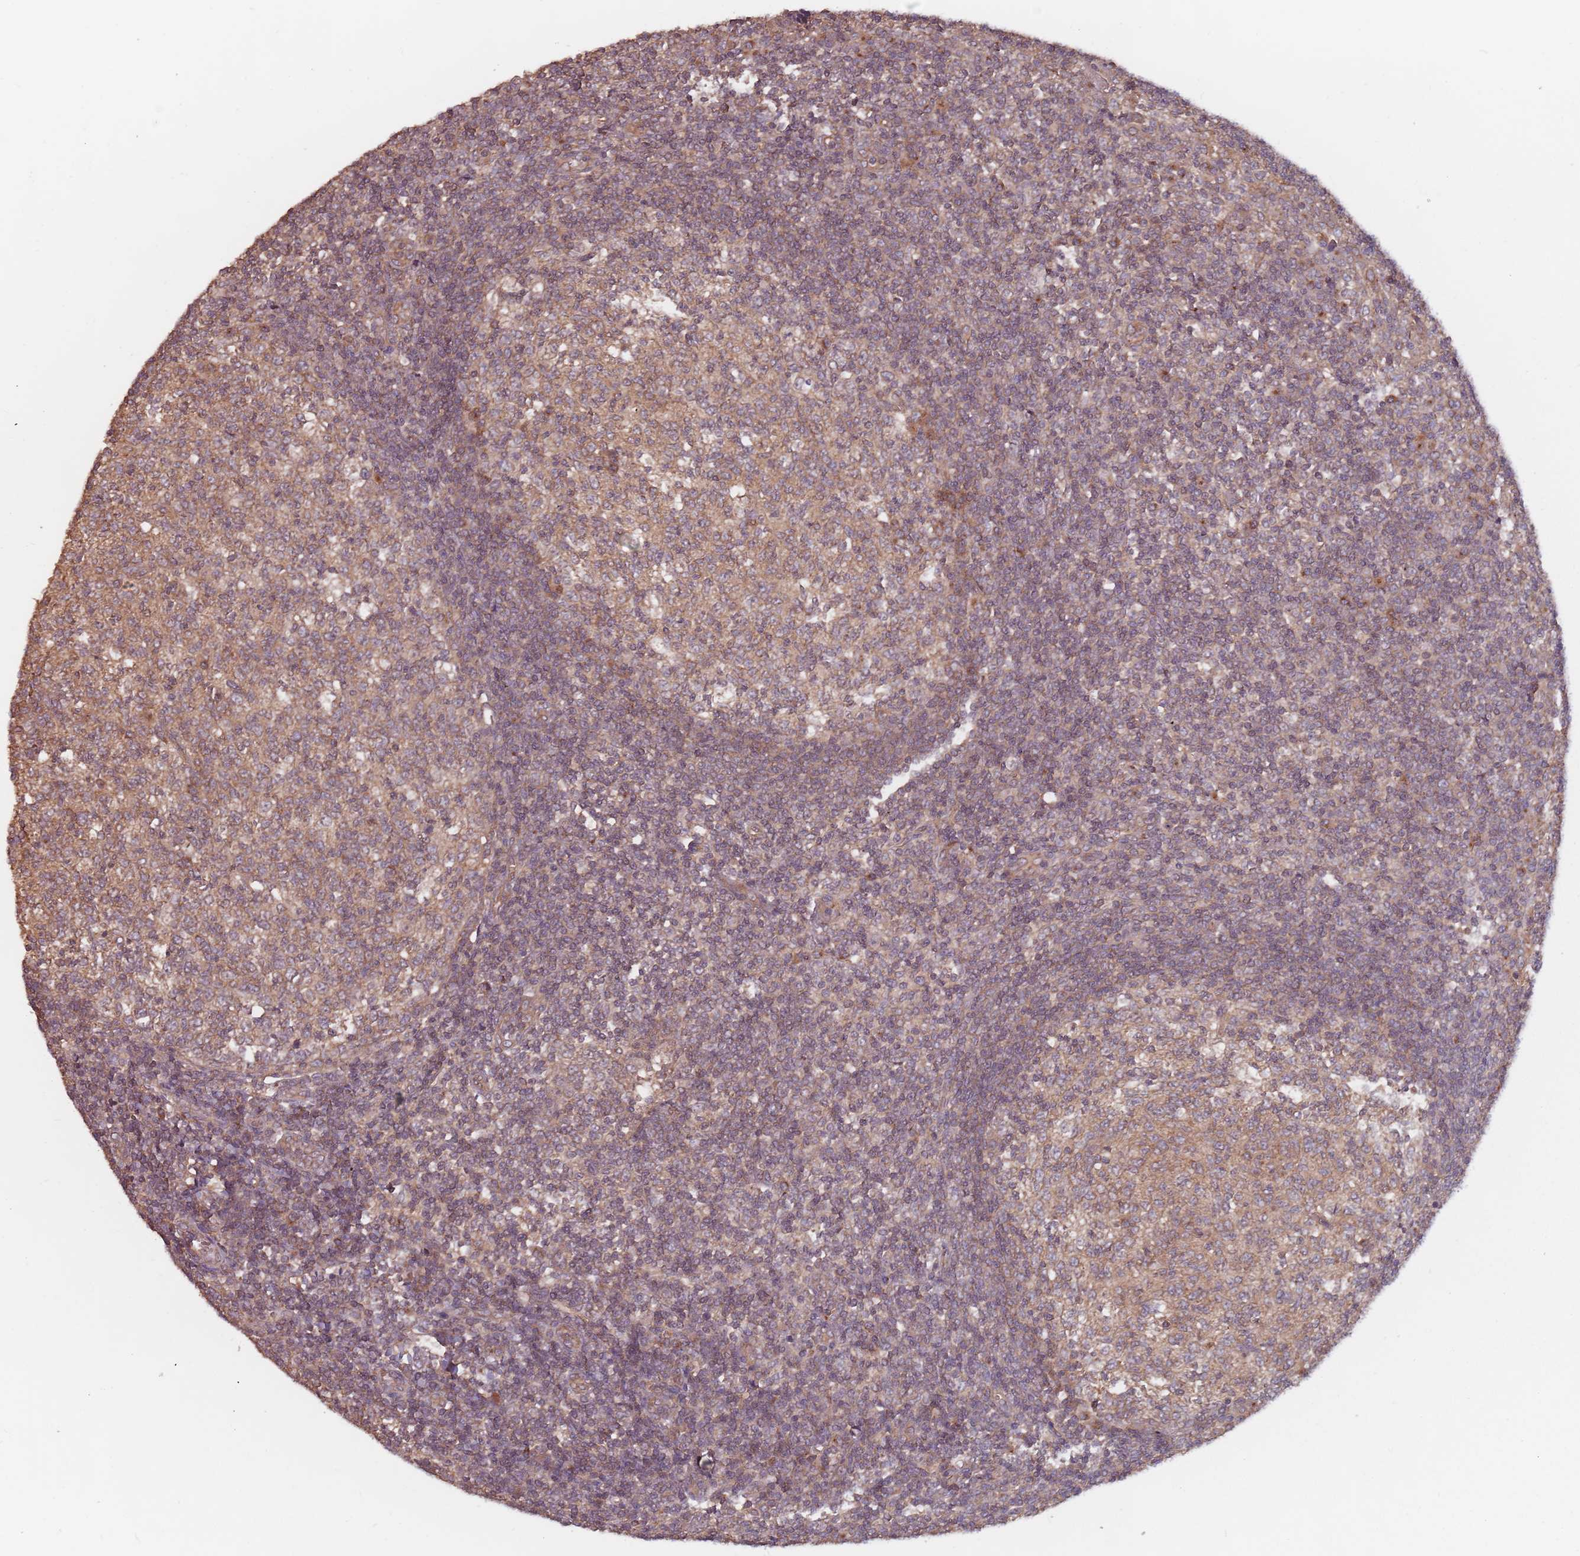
{"staining": {"intensity": "weak", "quantity": ">75%", "location": "cytoplasmic/membranous"}, "tissue": "tonsil", "cell_type": "Germinal center cells", "image_type": "normal", "snomed": [{"axis": "morphology", "description": "Normal tissue, NOS"}, {"axis": "topography", "description": "Tonsil"}], "caption": "Unremarkable tonsil demonstrates weak cytoplasmic/membranous positivity in approximately >75% of germinal center cells.", "gene": "C3orf14", "patient": {"sex": "female", "age": 19}}